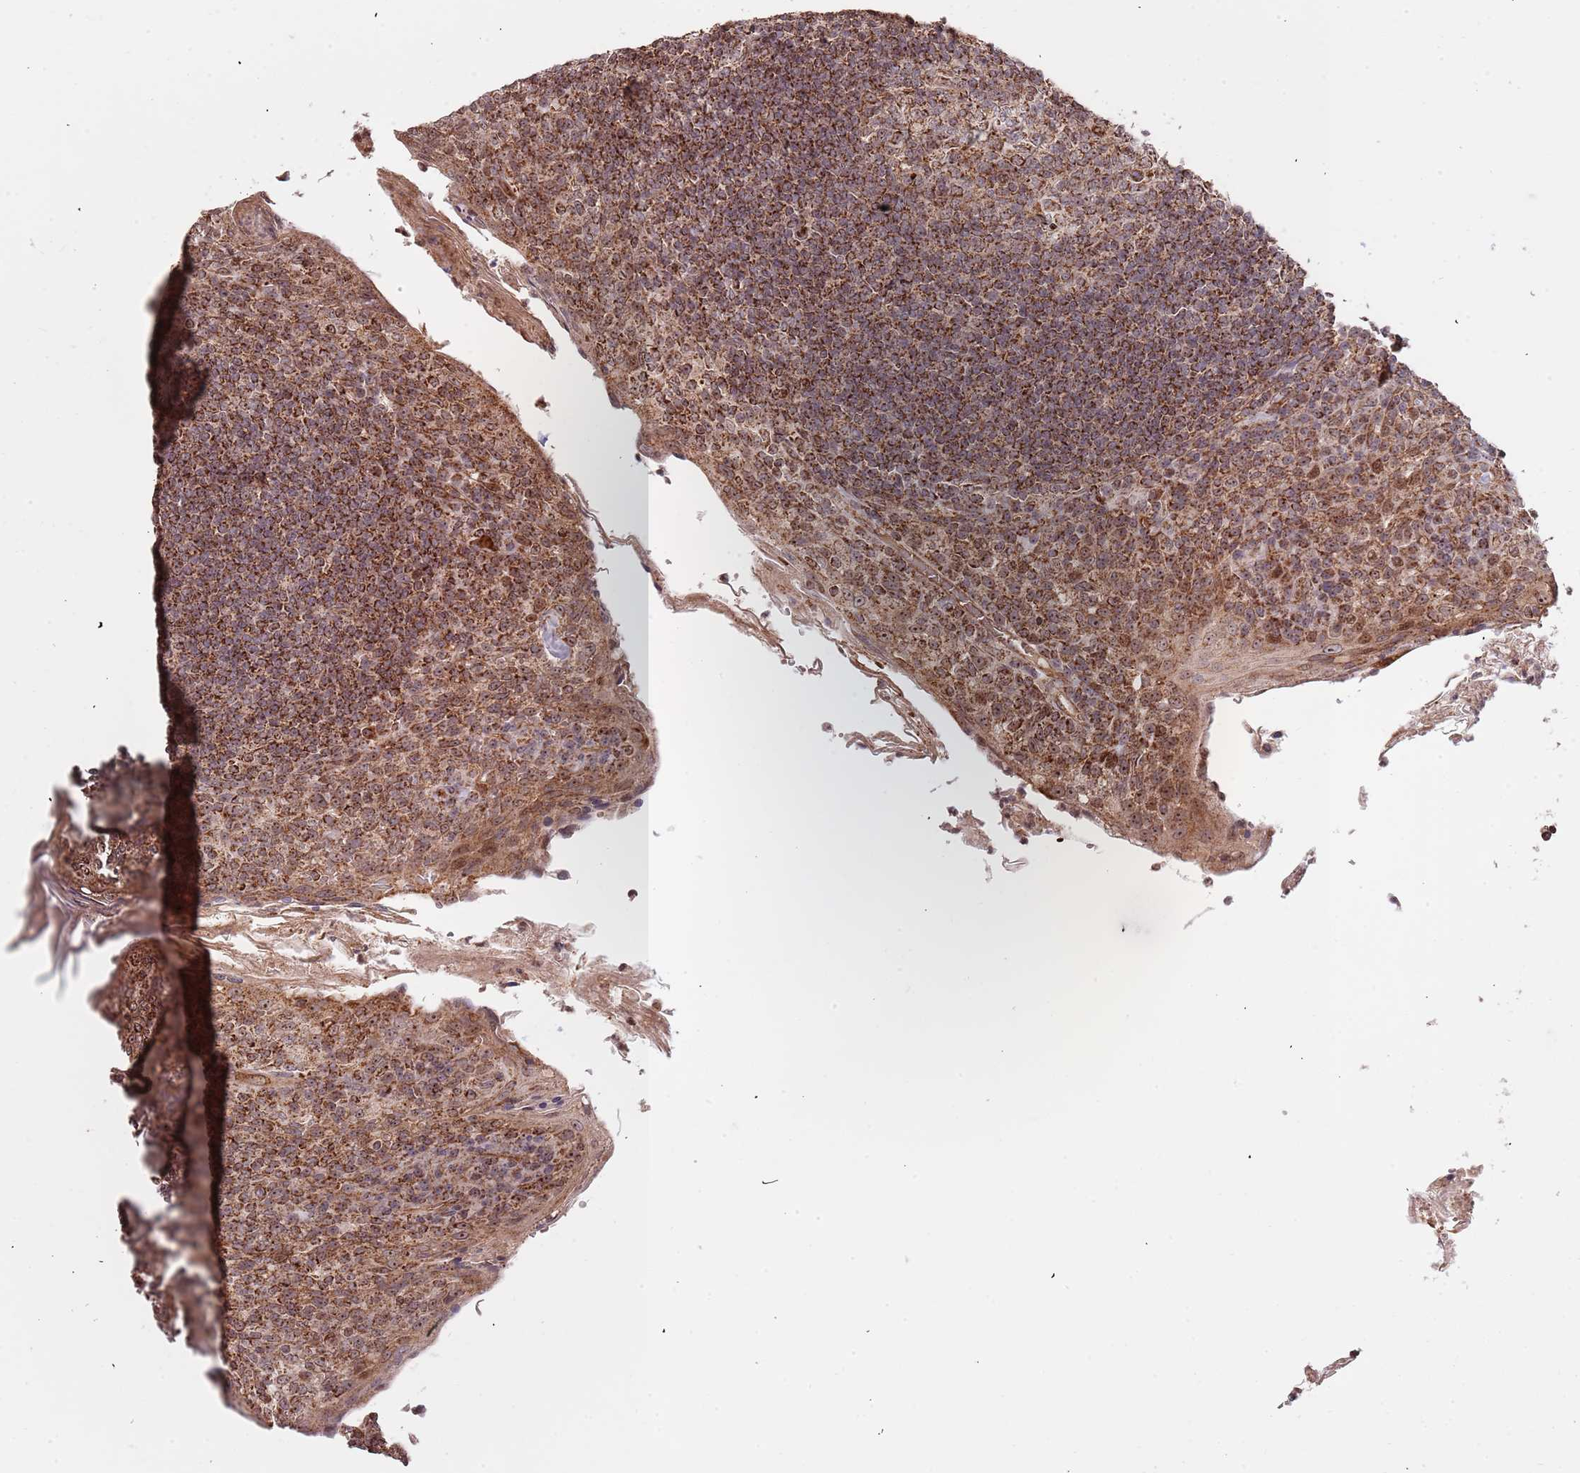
{"staining": {"intensity": "strong", "quantity": ">75%", "location": "cytoplasmic/membranous"}, "tissue": "tonsil", "cell_type": "Germinal center cells", "image_type": "normal", "snomed": [{"axis": "morphology", "description": "Normal tissue, NOS"}, {"axis": "topography", "description": "Tonsil"}], "caption": "A high amount of strong cytoplasmic/membranous expression is identified in about >75% of germinal center cells in unremarkable tonsil.", "gene": "DCHS1", "patient": {"sex": "female", "age": 10}}